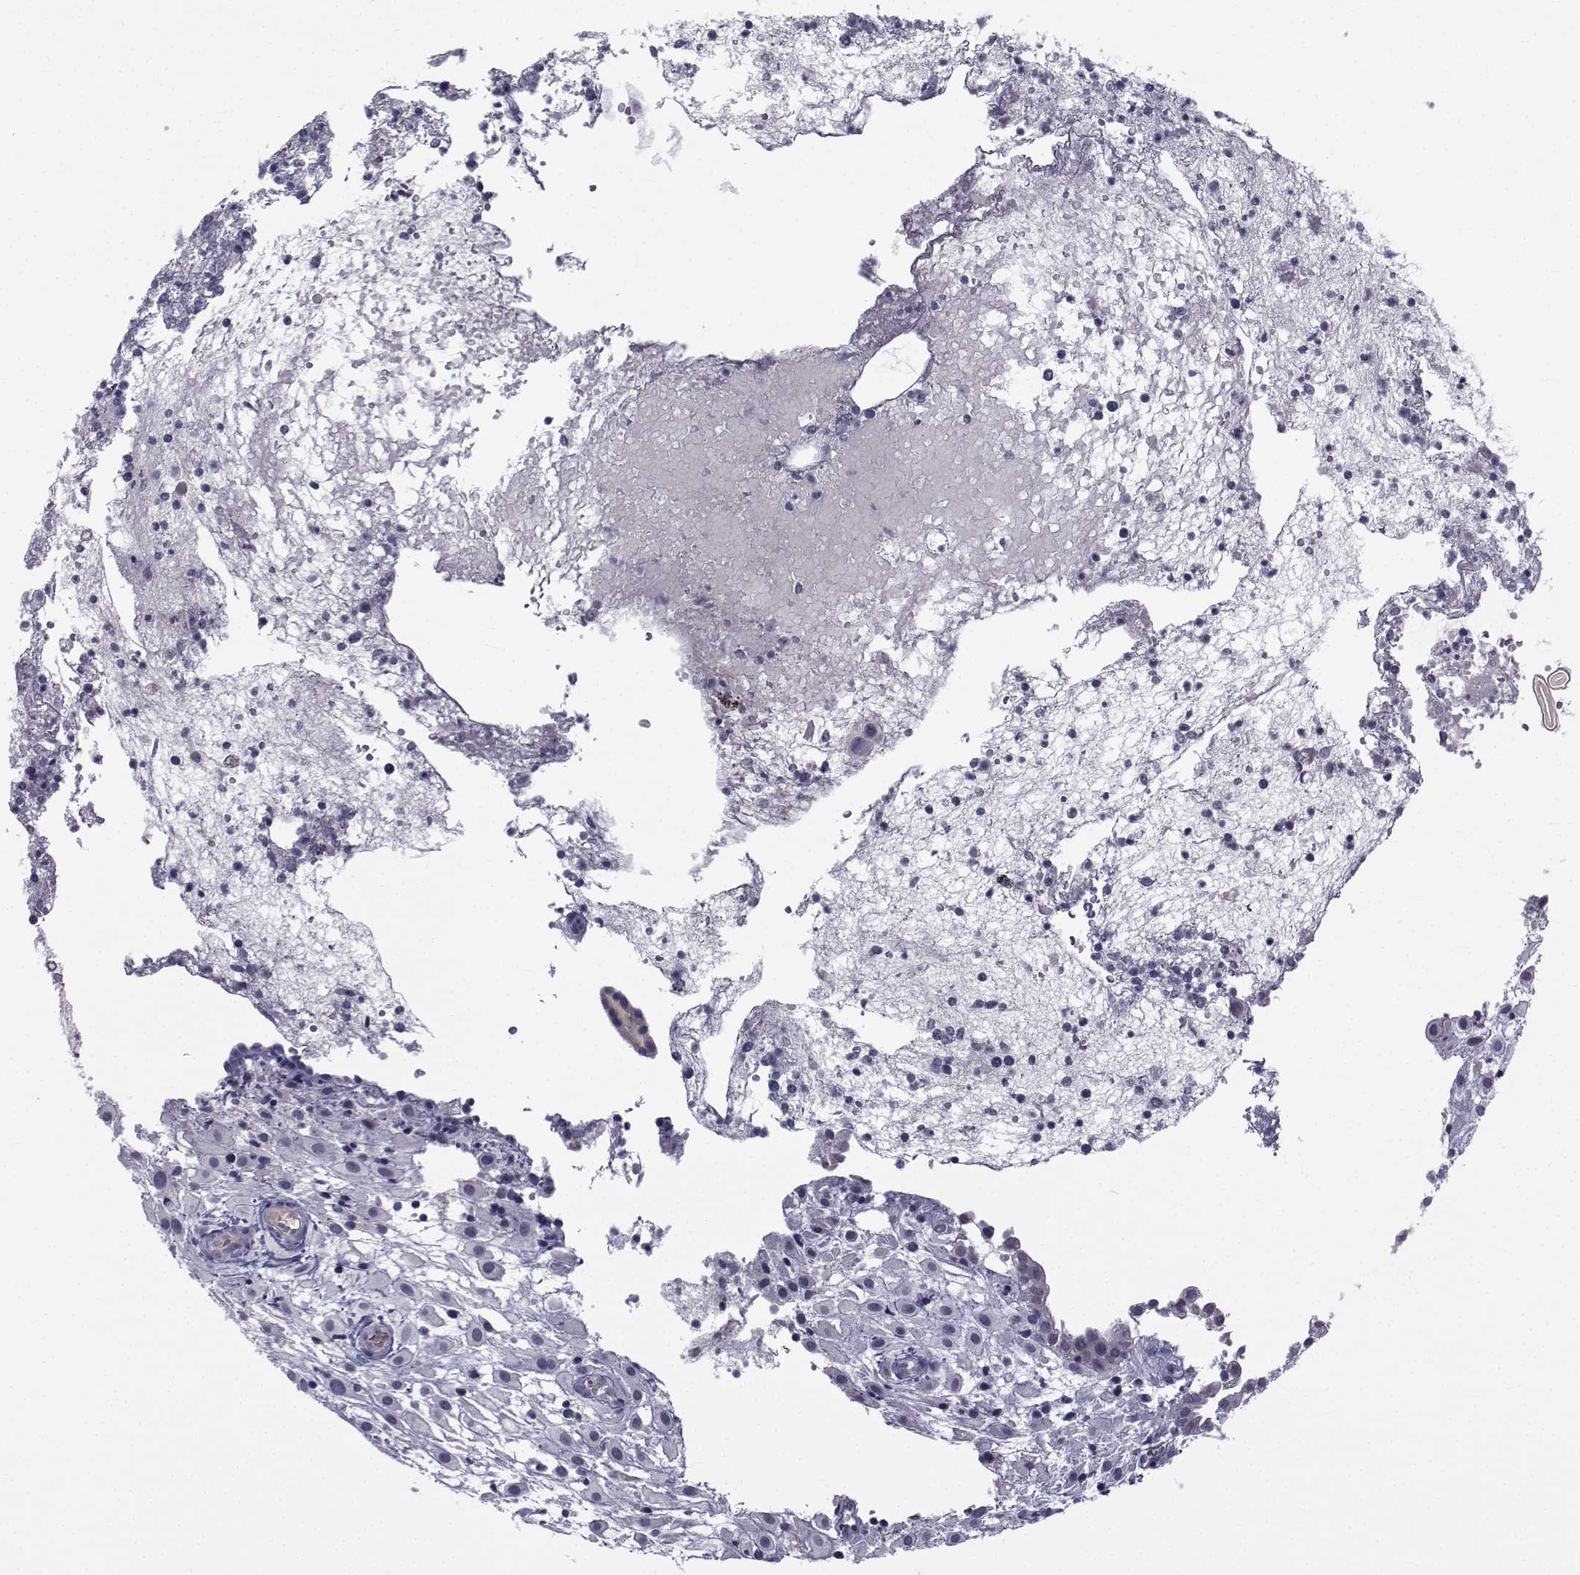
{"staining": {"intensity": "negative", "quantity": "none", "location": "none"}, "tissue": "placenta", "cell_type": "Decidual cells", "image_type": "normal", "snomed": [{"axis": "morphology", "description": "Normal tissue, NOS"}, {"axis": "topography", "description": "Placenta"}], "caption": "Immunohistochemical staining of normal placenta displays no significant expression in decidual cells. (DAB (3,3'-diaminobenzidine) immunohistochemistry, high magnification).", "gene": "PAX2", "patient": {"sex": "female", "age": 24}}